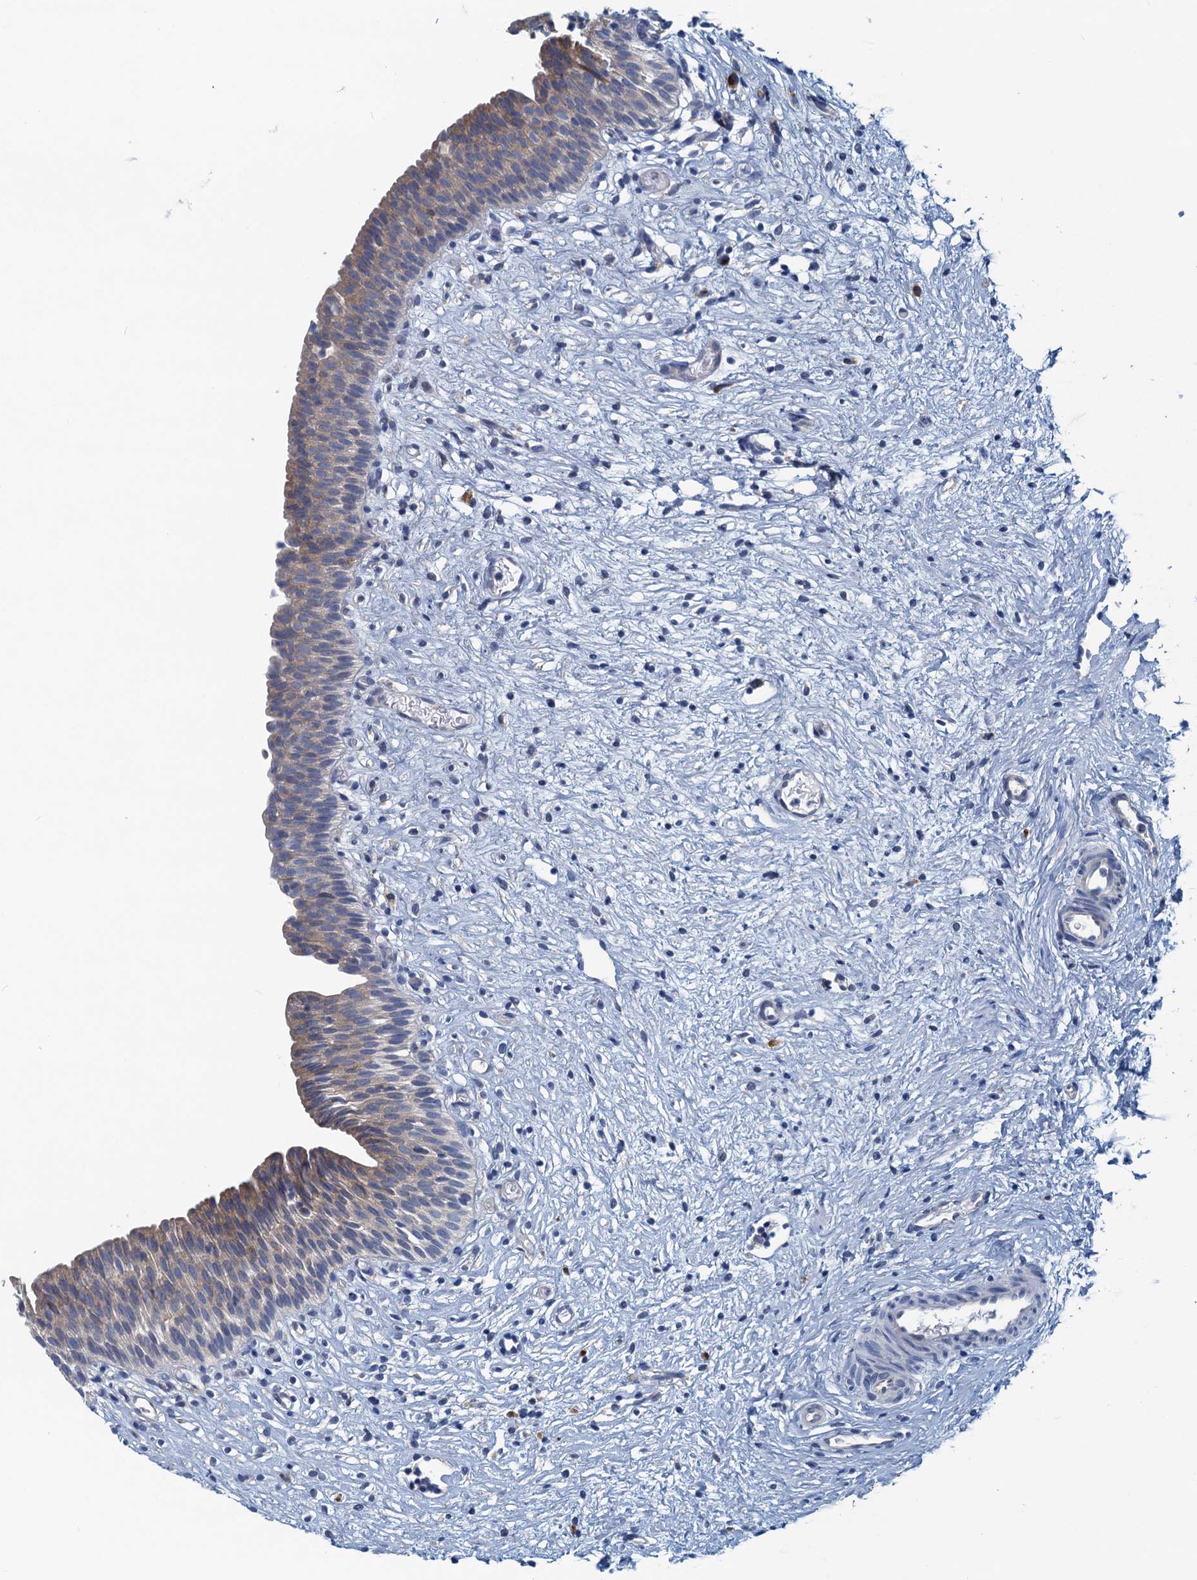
{"staining": {"intensity": "weak", "quantity": "25%-75%", "location": "cytoplasmic/membranous"}, "tissue": "urinary bladder", "cell_type": "Urothelial cells", "image_type": "normal", "snomed": [{"axis": "morphology", "description": "Transitional cell carcinoma in-situ"}, {"axis": "topography", "description": "Urinary bladder"}], "caption": "Immunohistochemistry (IHC) photomicrograph of unremarkable human urinary bladder stained for a protein (brown), which demonstrates low levels of weak cytoplasmic/membranous positivity in approximately 25%-75% of urothelial cells.", "gene": "MYDGF", "patient": {"sex": "male", "age": 74}}